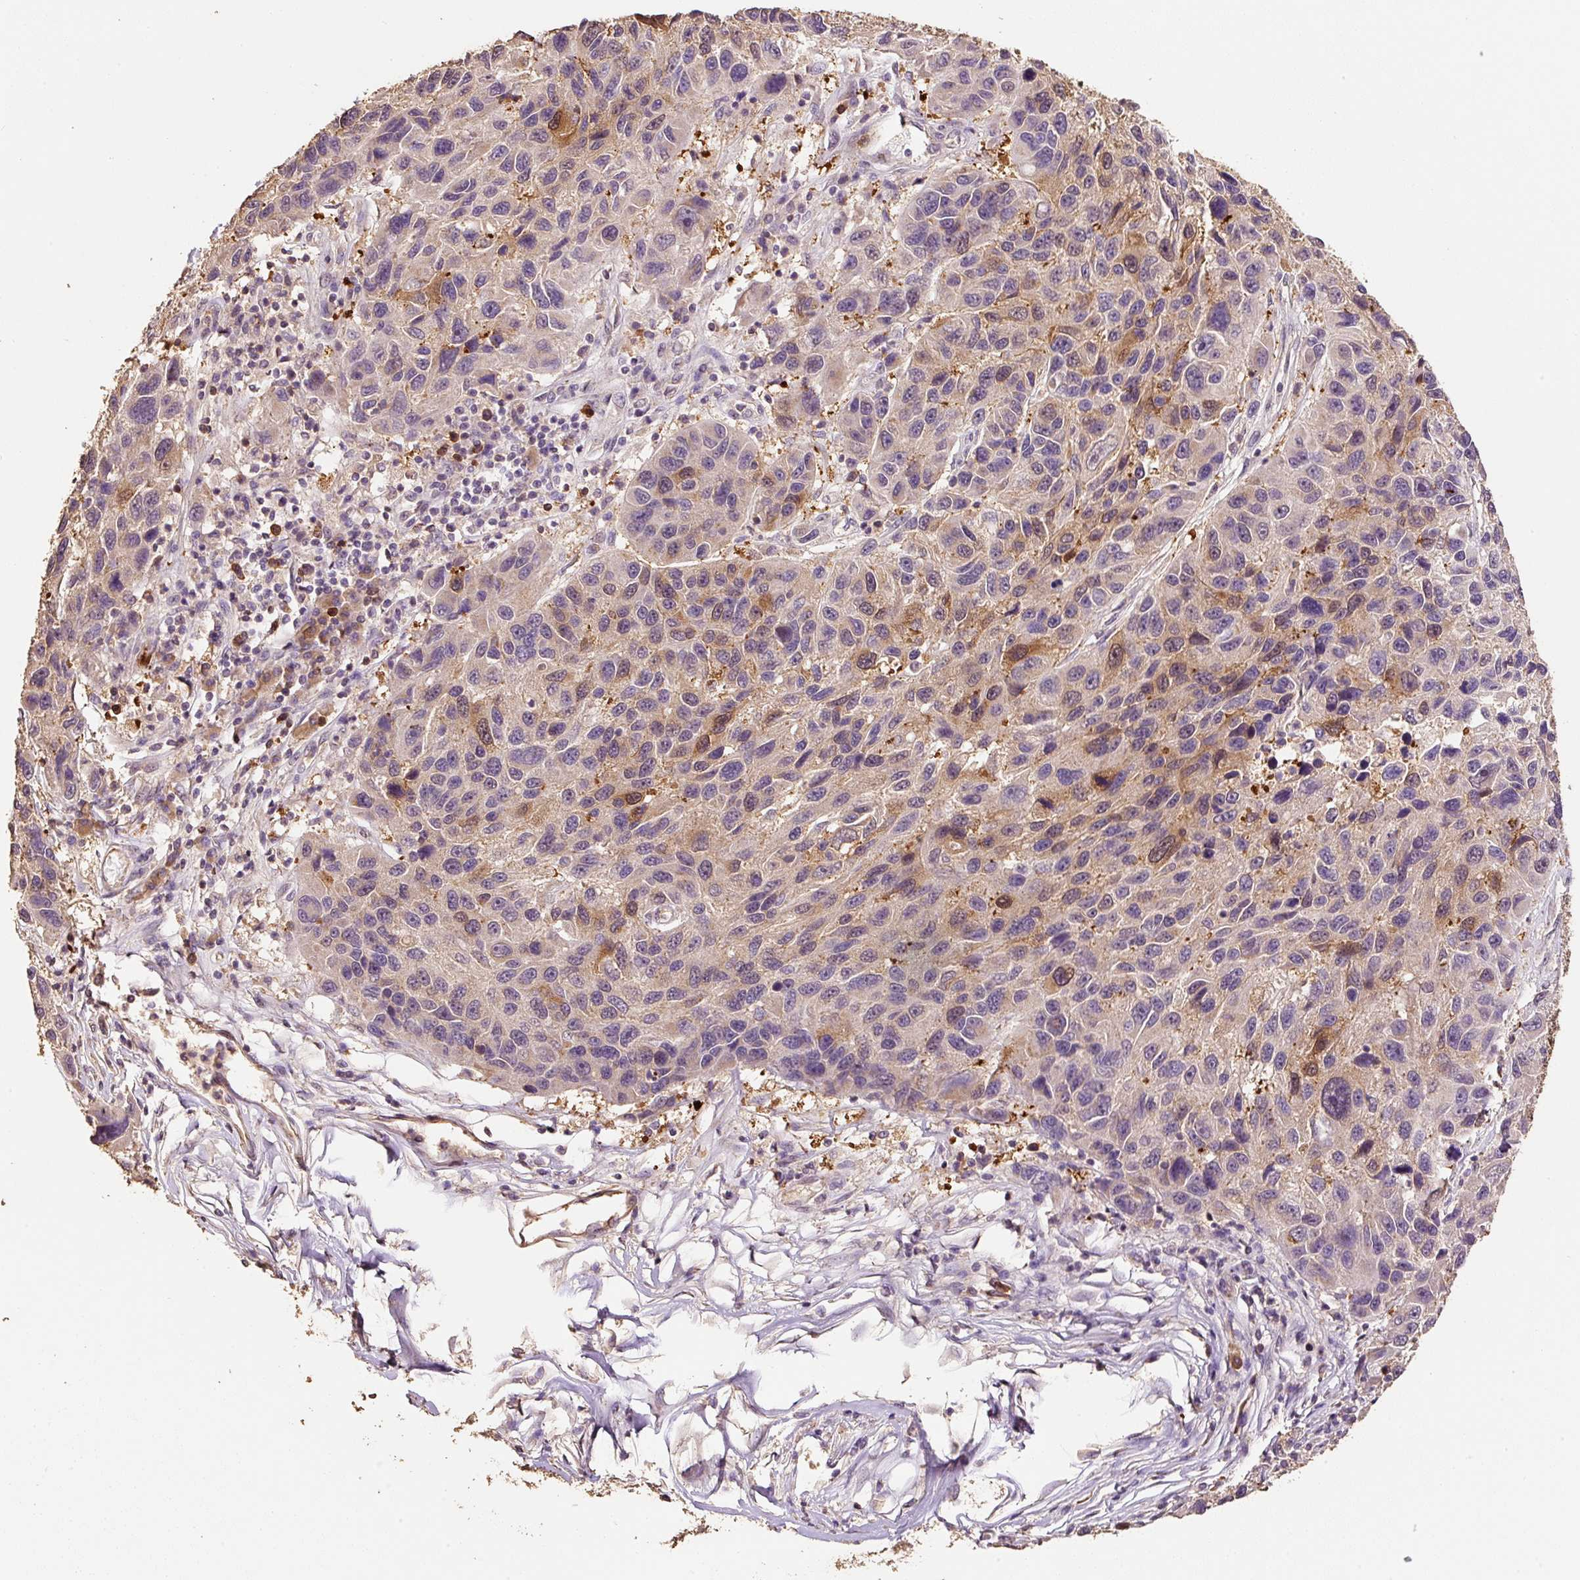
{"staining": {"intensity": "weak", "quantity": "25%-75%", "location": "cytoplasmic/membranous,nuclear"}, "tissue": "melanoma", "cell_type": "Tumor cells", "image_type": "cancer", "snomed": [{"axis": "morphology", "description": "Malignant melanoma, NOS"}, {"axis": "topography", "description": "Skin"}], "caption": "Immunohistochemistry staining of malignant melanoma, which displays low levels of weak cytoplasmic/membranous and nuclear staining in approximately 25%-75% of tumor cells indicating weak cytoplasmic/membranous and nuclear protein positivity. The staining was performed using DAB (3,3'-diaminobenzidine) (brown) for protein detection and nuclei were counterstained in hematoxylin (blue).", "gene": "HERC2", "patient": {"sex": "male", "age": 53}}